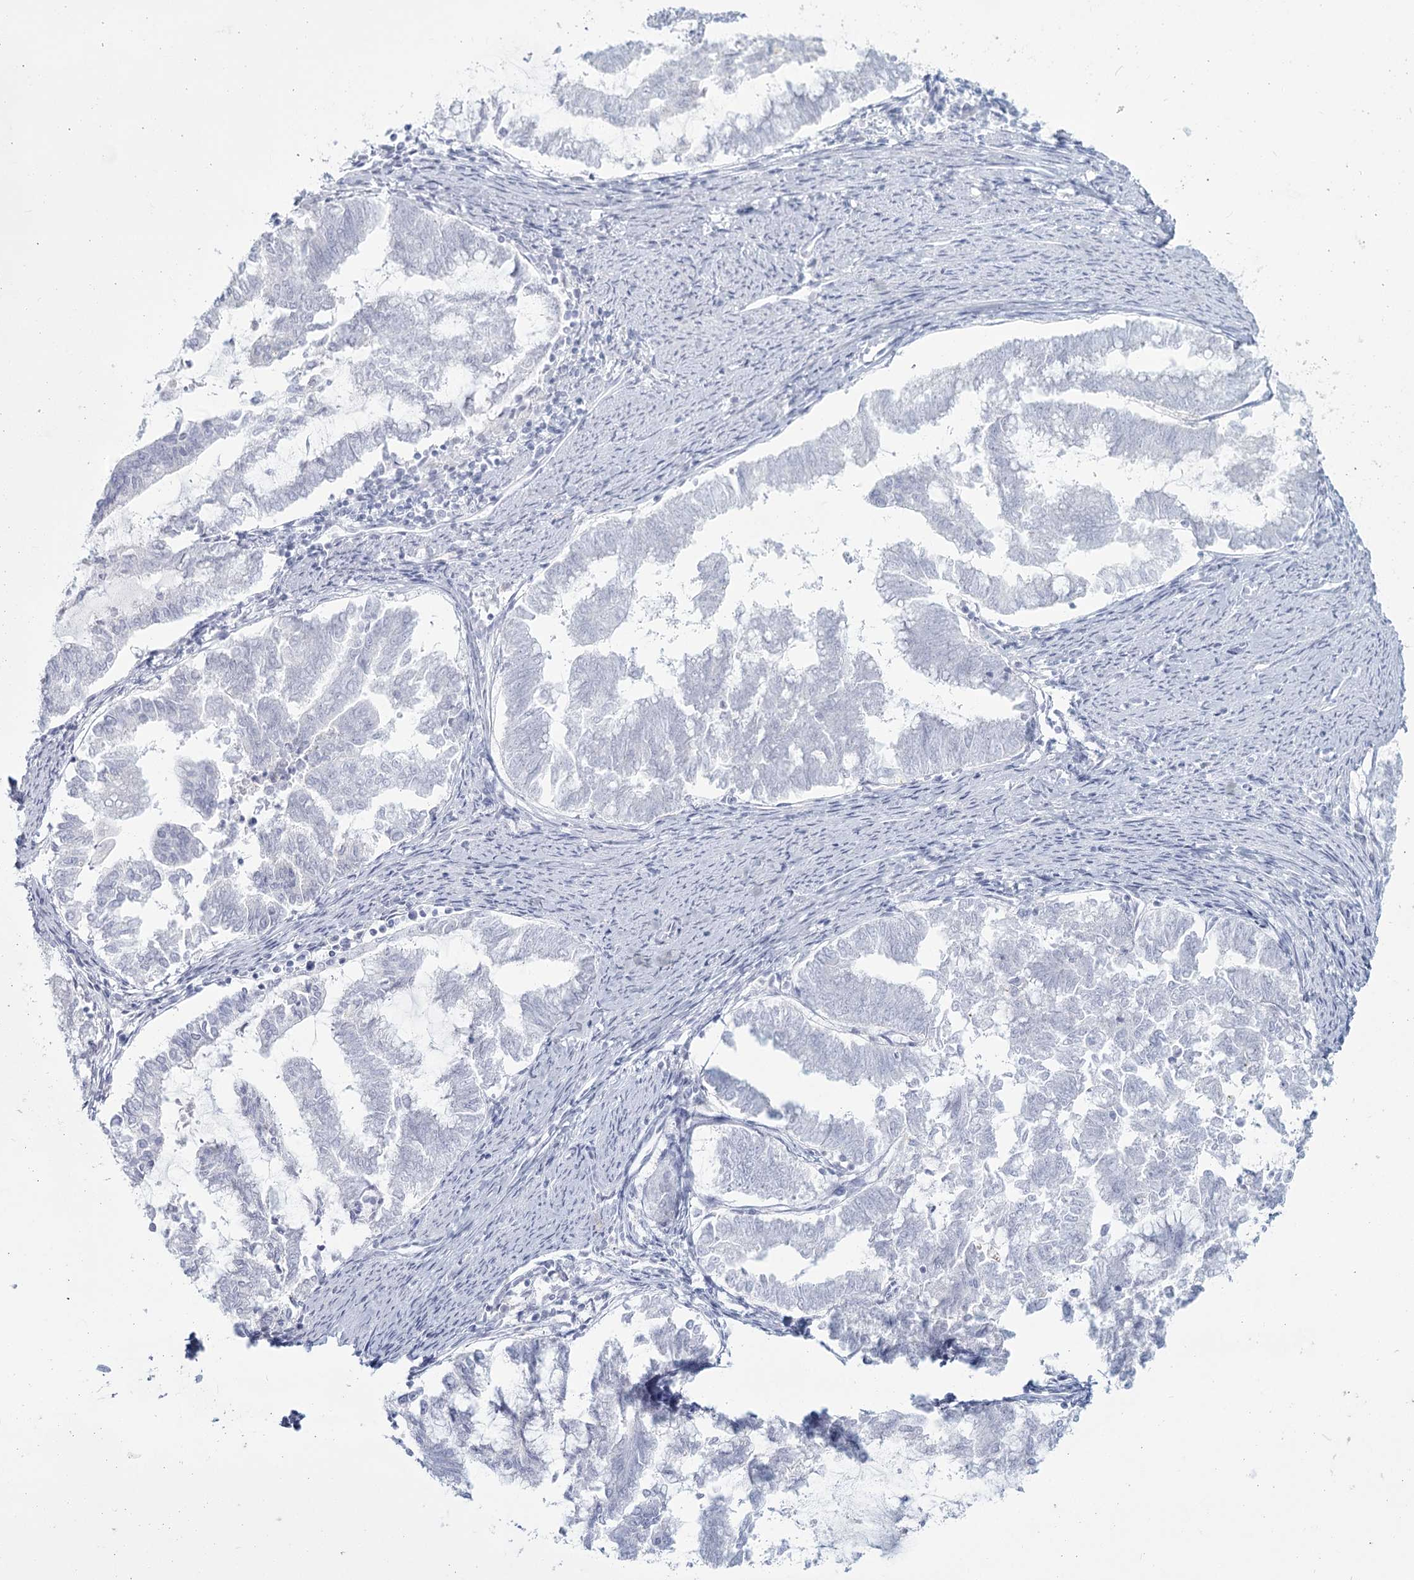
{"staining": {"intensity": "negative", "quantity": "none", "location": "none"}, "tissue": "endometrial cancer", "cell_type": "Tumor cells", "image_type": "cancer", "snomed": [{"axis": "morphology", "description": "Adenocarcinoma, NOS"}, {"axis": "topography", "description": "Endometrium"}], "caption": "DAB immunohistochemical staining of endometrial cancer (adenocarcinoma) shows no significant staining in tumor cells.", "gene": "SLC6A19", "patient": {"sex": "female", "age": 79}}